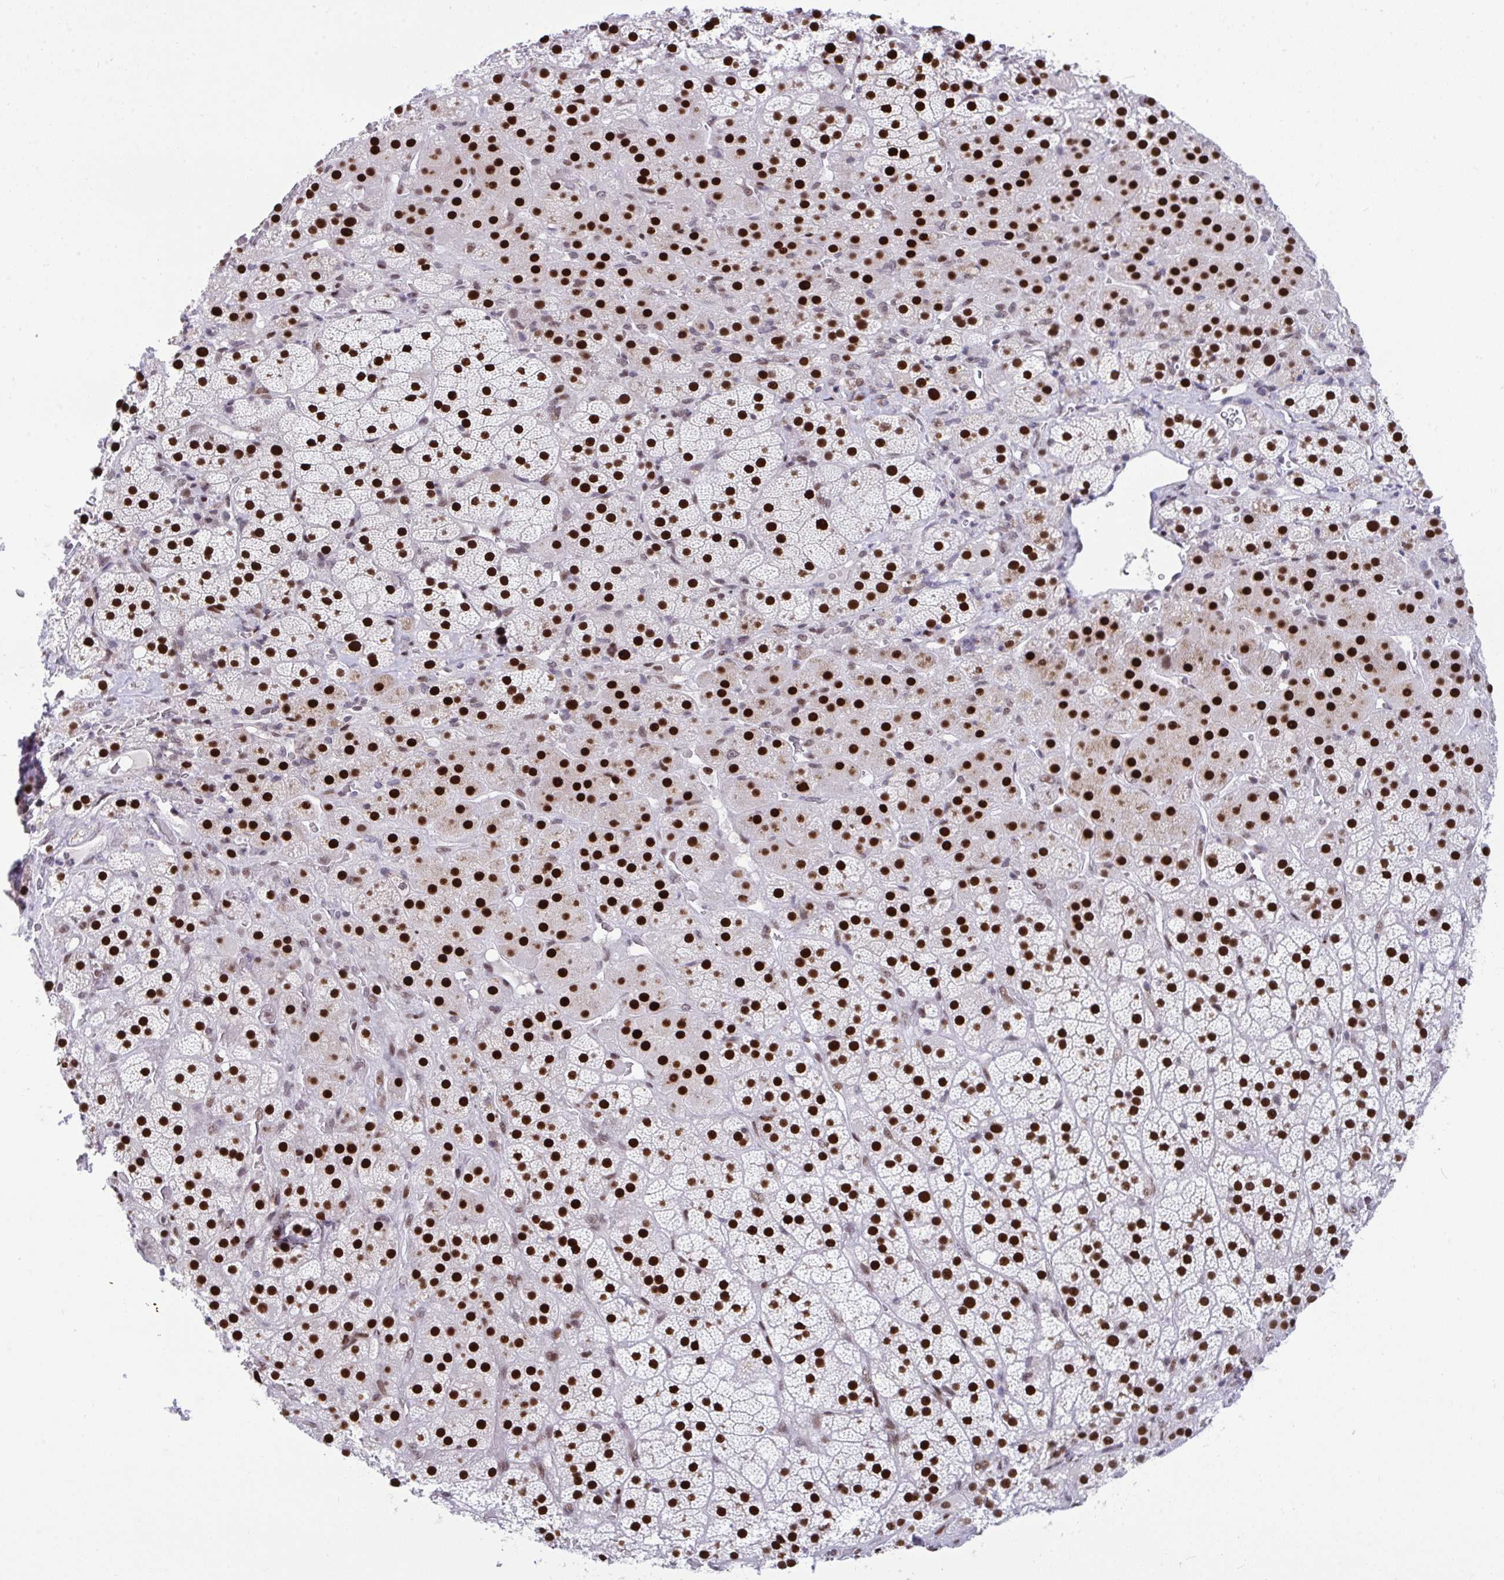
{"staining": {"intensity": "strong", "quantity": ">75%", "location": "nuclear"}, "tissue": "adrenal gland", "cell_type": "Glandular cells", "image_type": "normal", "snomed": [{"axis": "morphology", "description": "Normal tissue, NOS"}, {"axis": "topography", "description": "Adrenal gland"}], "caption": "Immunohistochemistry (DAB) staining of normal human adrenal gland exhibits strong nuclear protein staining in approximately >75% of glandular cells.", "gene": "SLC35C2", "patient": {"sex": "male", "age": 57}}